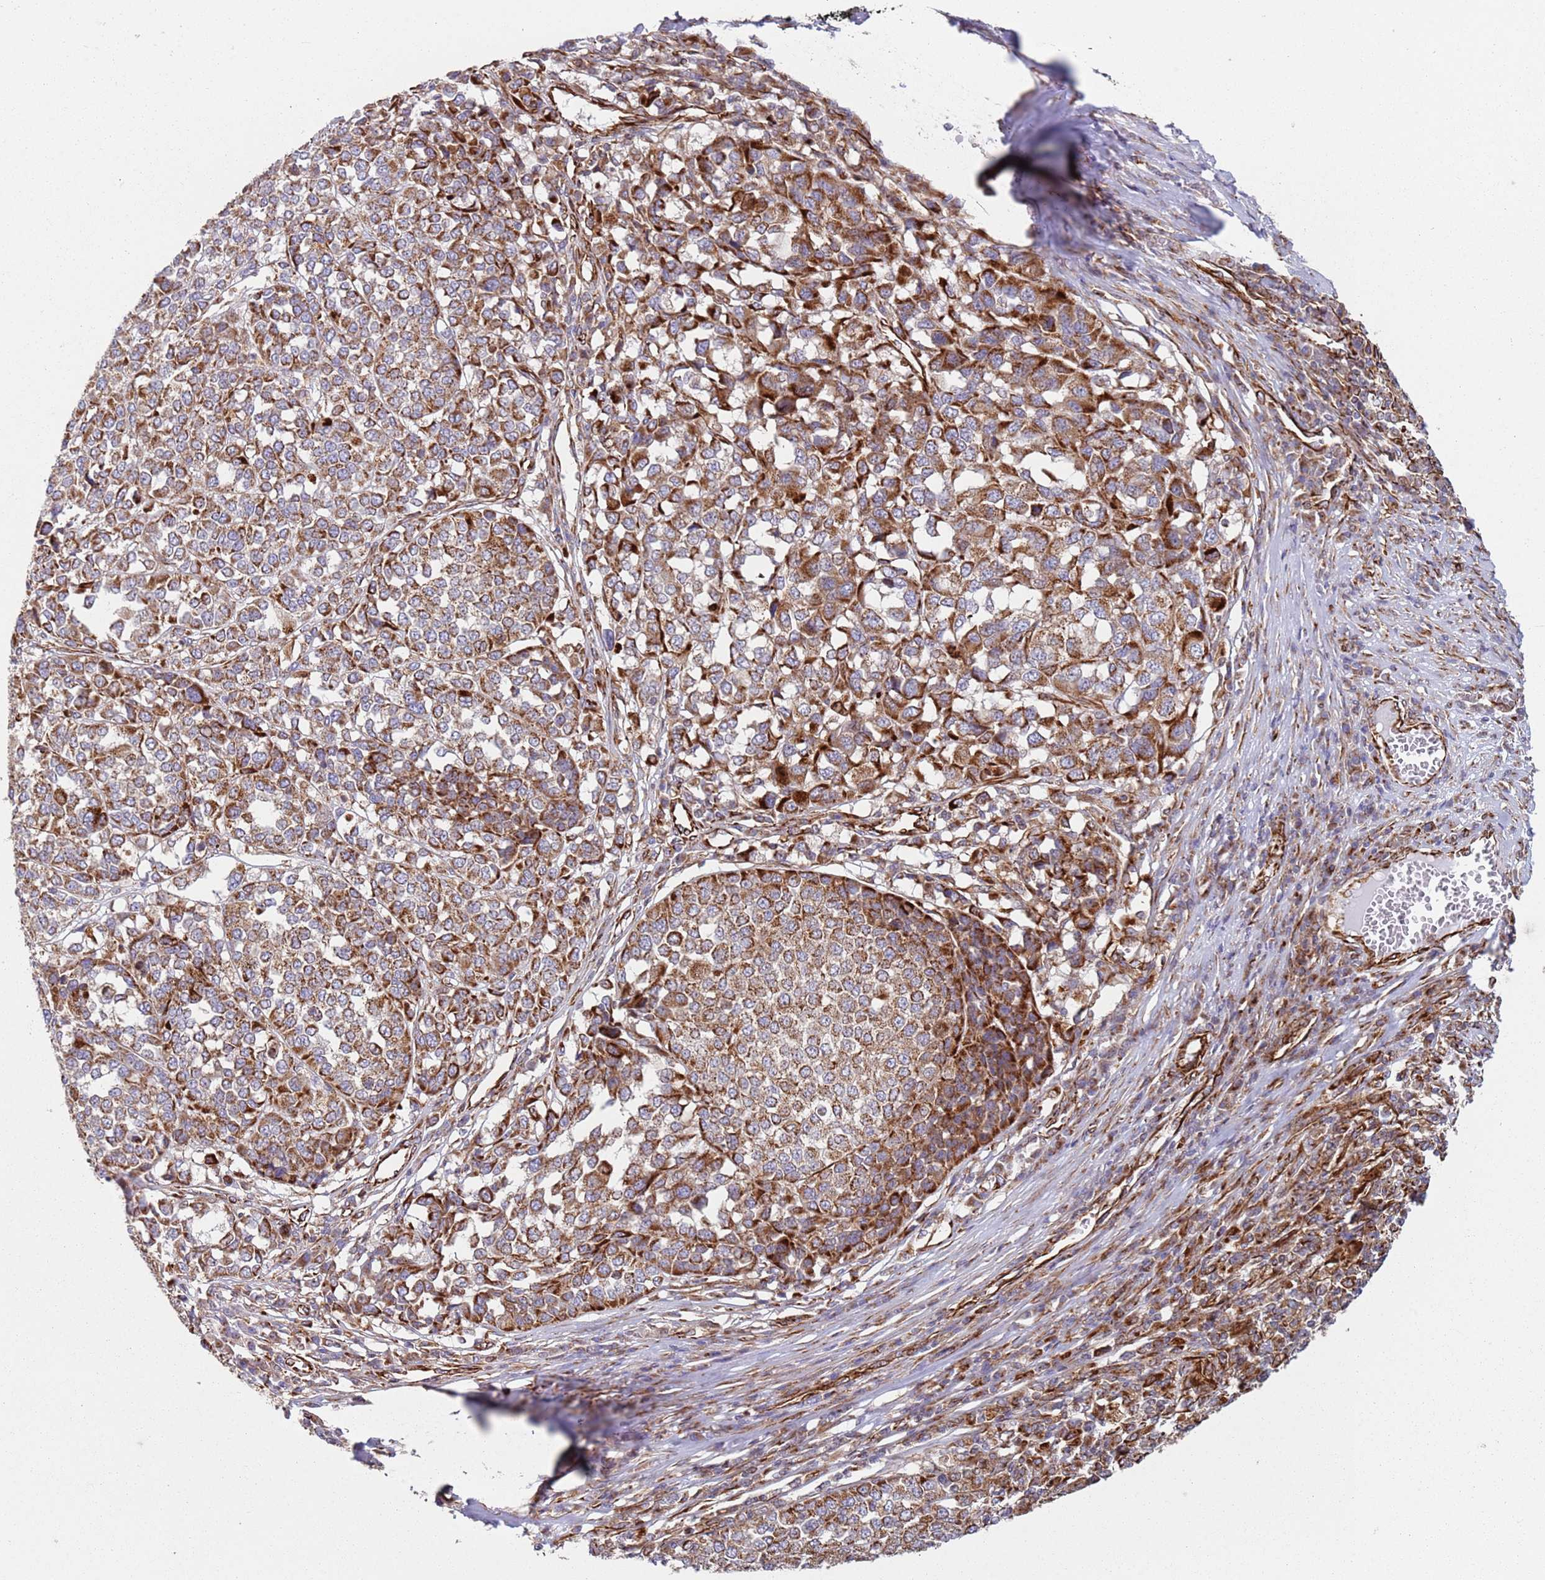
{"staining": {"intensity": "moderate", "quantity": ">75%", "location": "cytoplasmic/membranous"}, "tissue": "melanoma", "cell_type": "Tumor cells", "image_type": "cancer", "snomed": [{"axis": "morphology", "description": "Malignant melanoma, Metastatic site"}, {"axis": "topography", "description": "Lymph node"}], "caption": "A medium amount of moderate cytoplasmic/membranous expression is seen in approximately >75% of tumor cells in melanoma tissue.", "gene": "SNAPIN", "patient": {"sex": "male", "age": 44}}